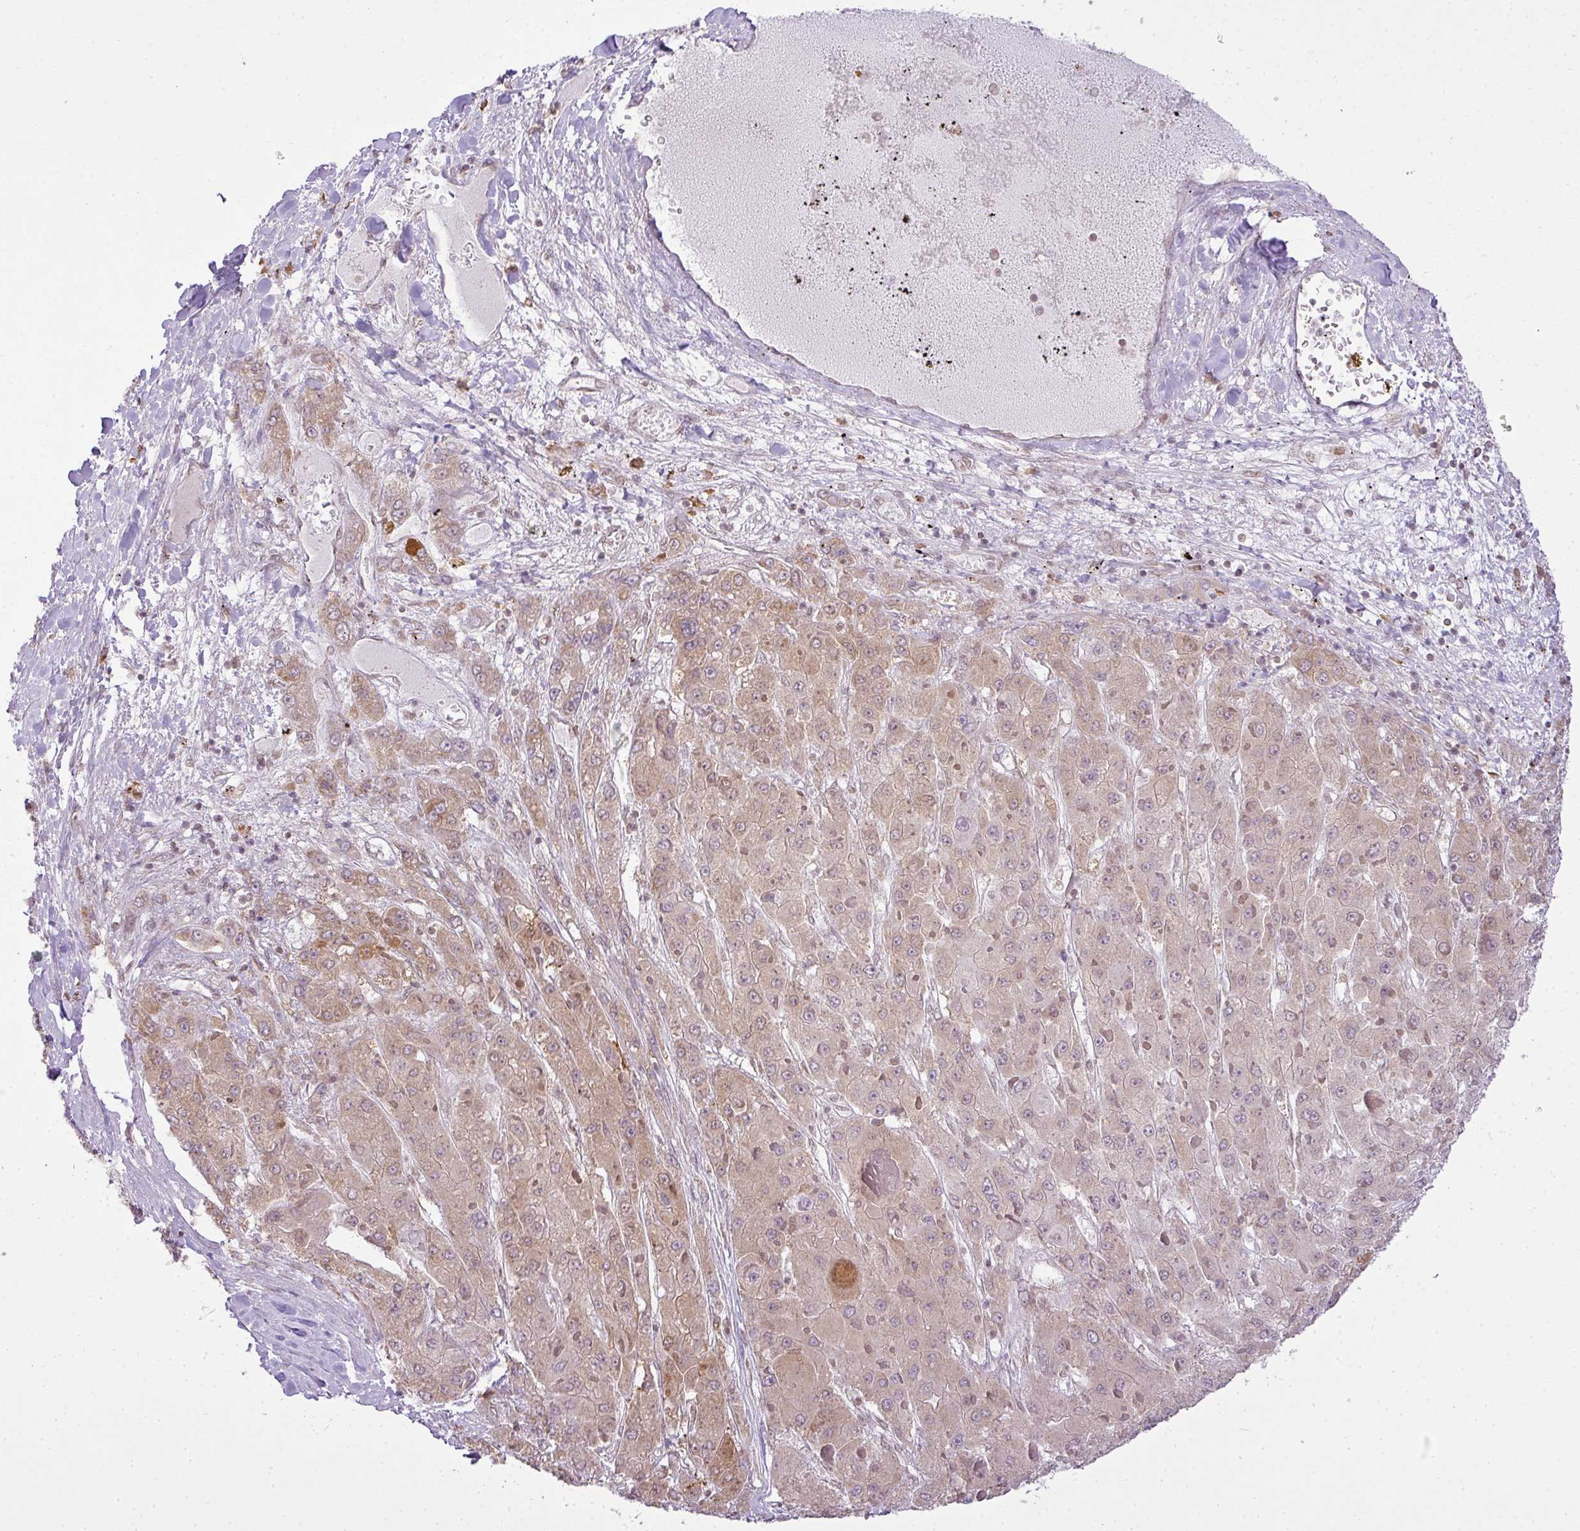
{"staining": {"intensity": "weak", "quantity": "25%-75%", "location": "cytoplasmic/membranous"}, "tissue": "liver cancer", "cell_type": "Tumor cells", "image_type": "cancer", "snomed": [{"axis": "morphology", "description": "Carcinoma, Hepatocellular, NOS"}, {"axis": "topography", "description": "Liver"}], "caption": "Protein expression analysis of liver cancer demonstrates weak cytoplasmic/membranous expression in about 25%-75% of tumor cells.", "gene": "COX18", "patient": {"sex": "female", "age": 73}}